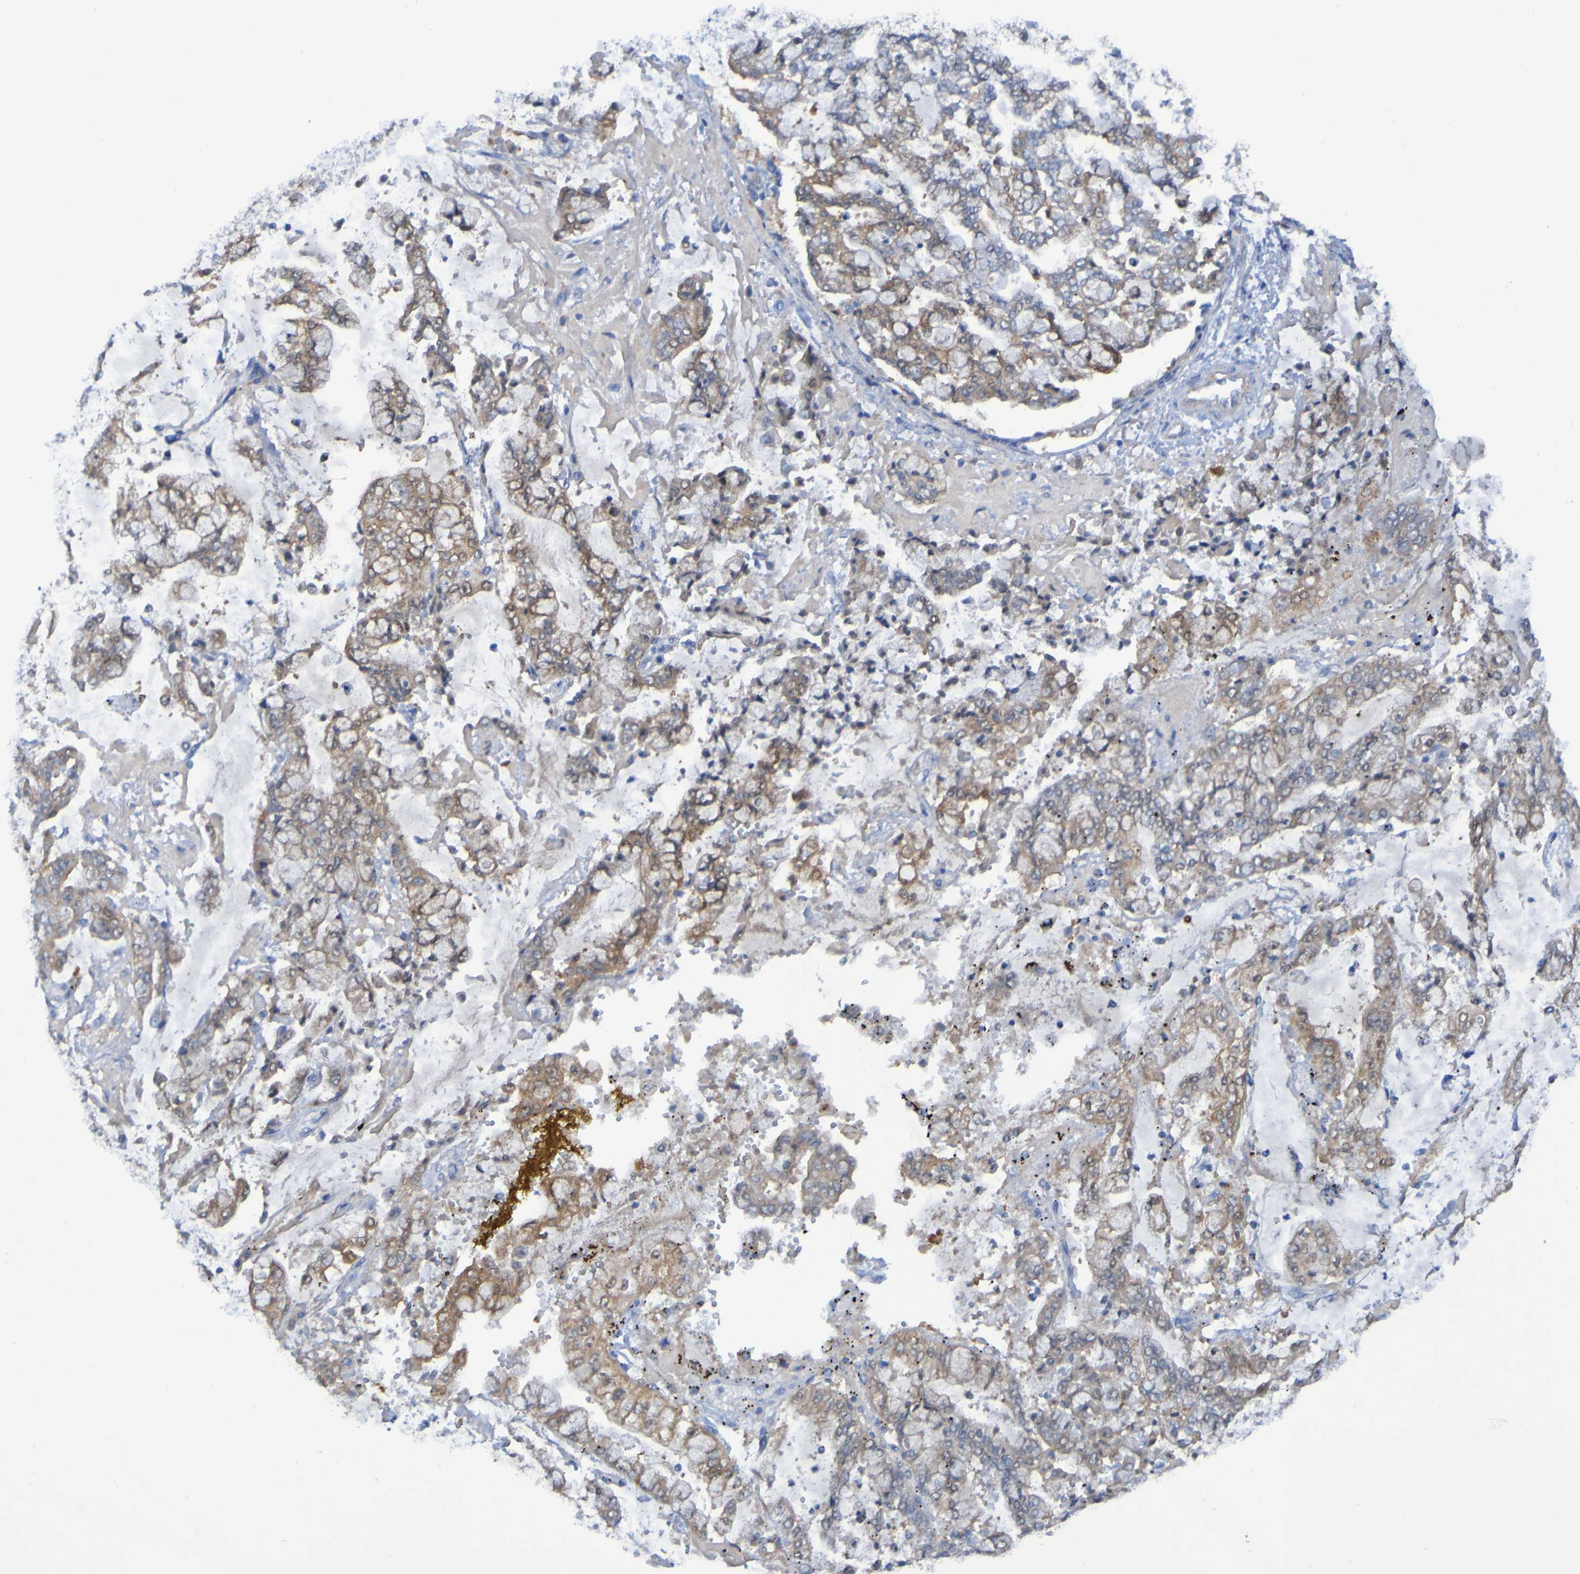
{"staining": {"intensity": "moderate", "quantity": "25%-75%", "location": "cytoplasmic/membranous"}, "tissue": "stomach cancer", "cell_type": "Tumor cells", "image_type": "cancer", "snomed": [{"axis": "morphology", "description": "Adenocarcinoma, NOS"}, {"axis": "topography", "description": "Stomach"}], "caption": "Protein expression analysis of stomach cancer demonstrates moderate cytoplasmic/membranous expression in approximately 25%-75% of tumor cells.", "gene": "ARHGEF16", "patient": {"sex": "male", "age": 76}}